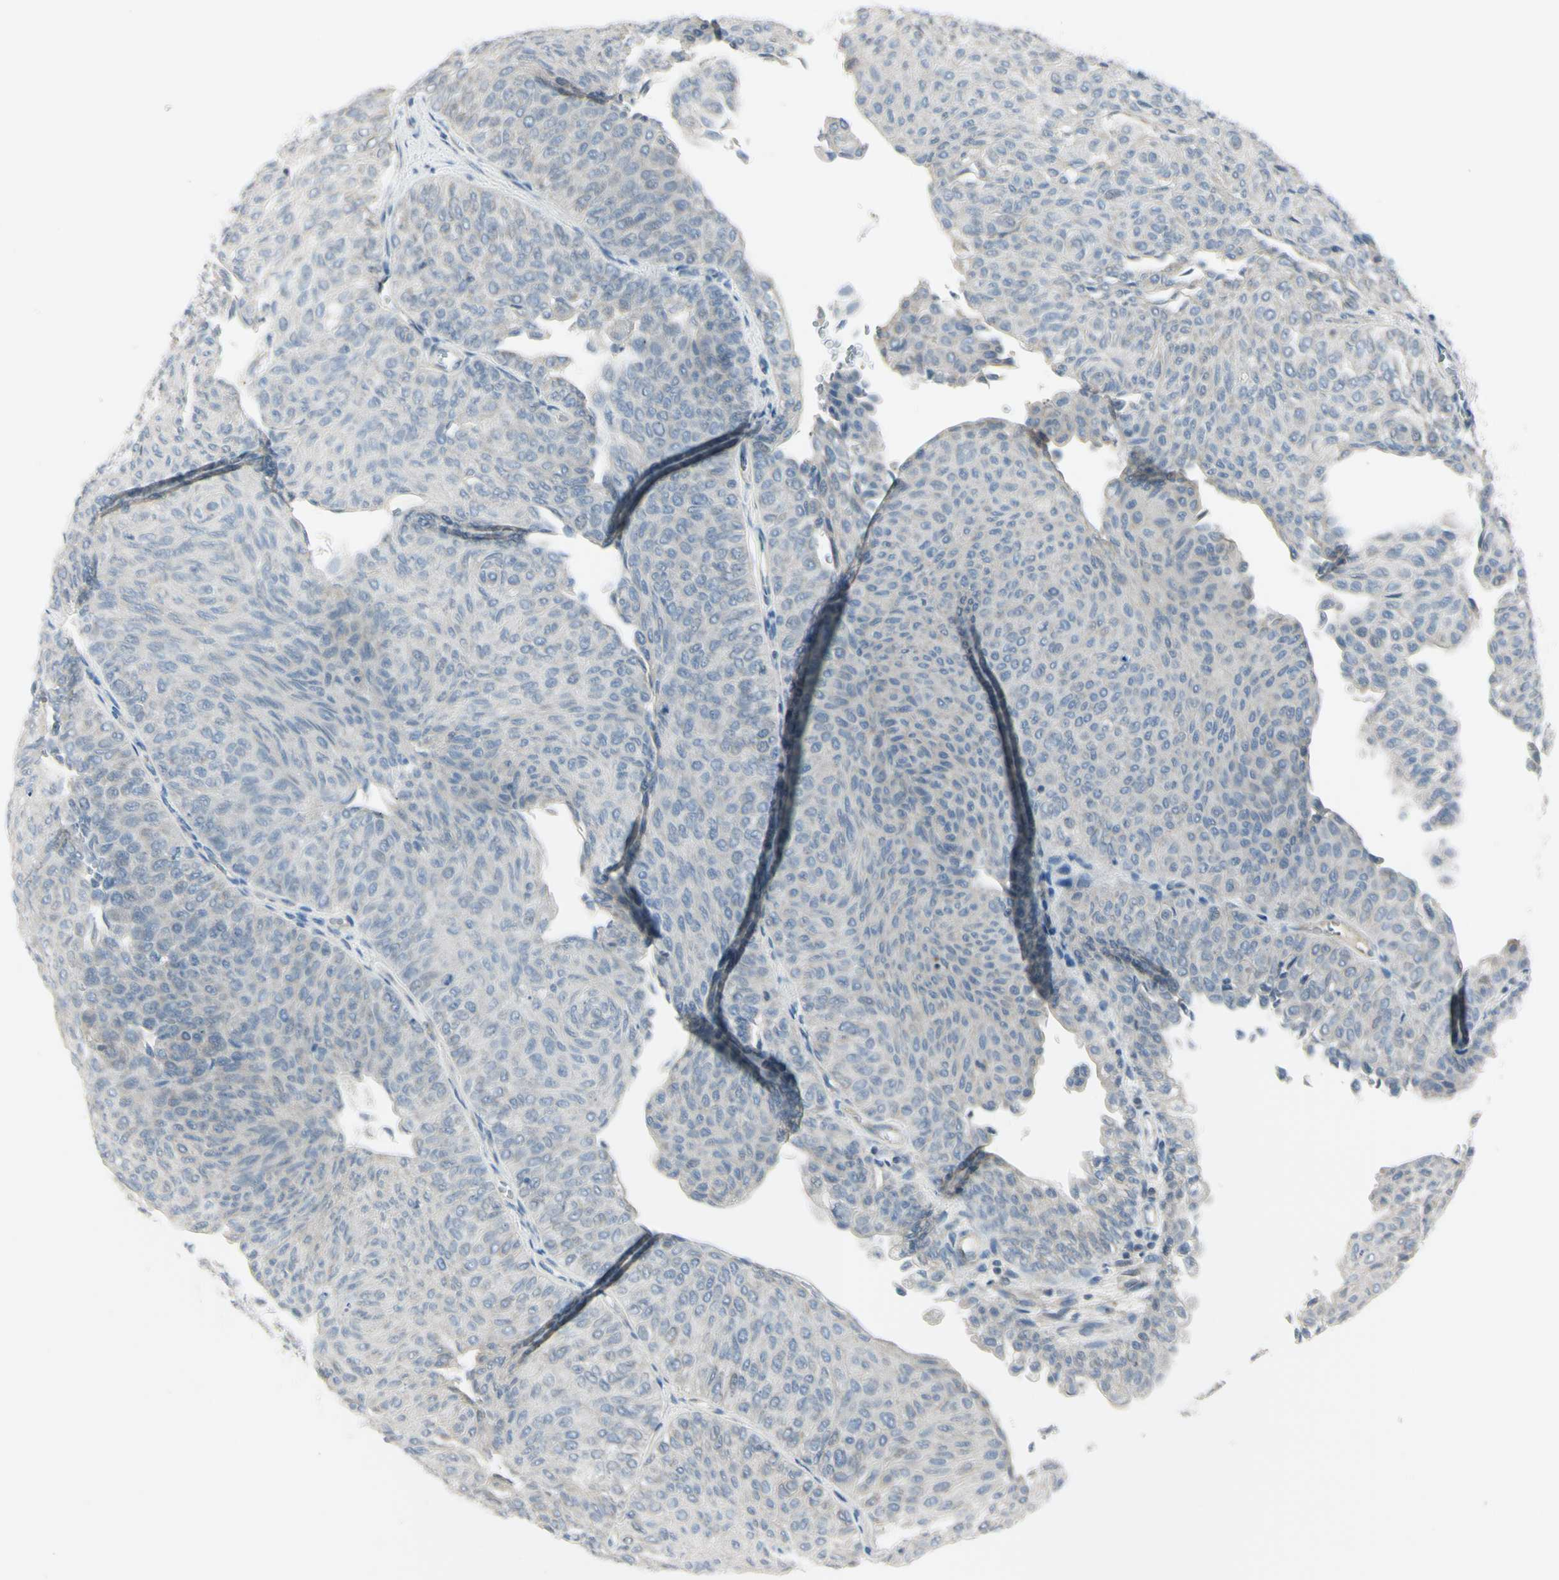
{"staining": {"intensity": "negative", "quantity": "none", "location": "none"}, "tissue": "urothelial cancer", "cell_type": "Tumor cells", "image_type": "cancer", "snomed": [{"axis": "morphology", "description": "Urothelial carcinoma, Low grade"}, {"axis": "topography", "description": "Urinary bladder"}], "caption": "IHC of human low-grade urothelial carcinoma displays no positivity in tumor cells.", "gene": "AATK", "patient": {"sex": "male", "age": 78}}